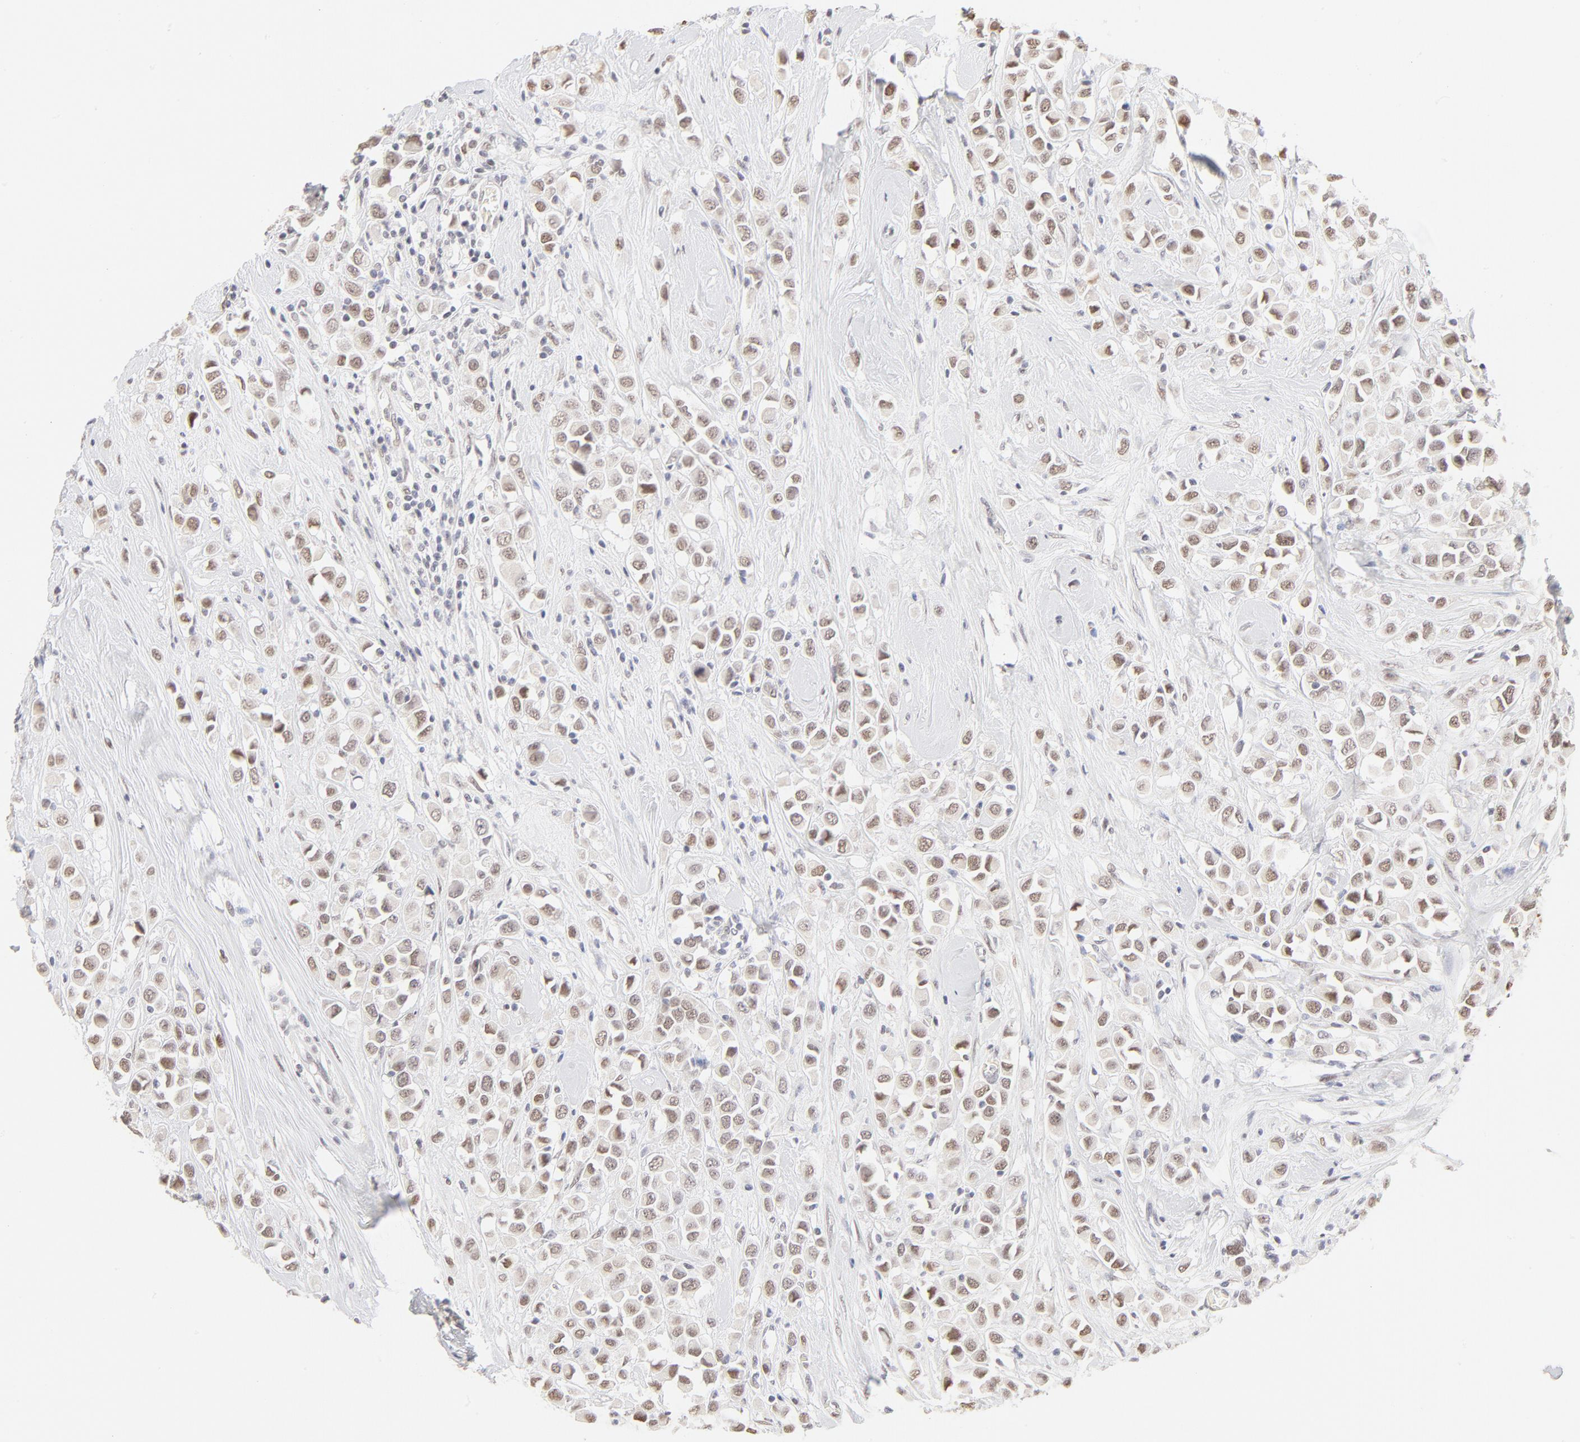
{"staining": {"intensity": "weak", "quantity": "25%-75%", "location": "nuclear"}, "tissue": "breast cancer", "cell_type": "Tumor cells", "image_type": "cancer", "snomed": [{"axis": "morphology", "description": "Duct carcinoma"}, {"axis": "topography", "description": "Breast"}], "caption": "A brown stain labels weak nuclear staining of a protein in breast cancer (invasive ductal carcinoma) tumor cells.", "gene": "PBX1", "patient": {"sex": "female", "age": 61}}